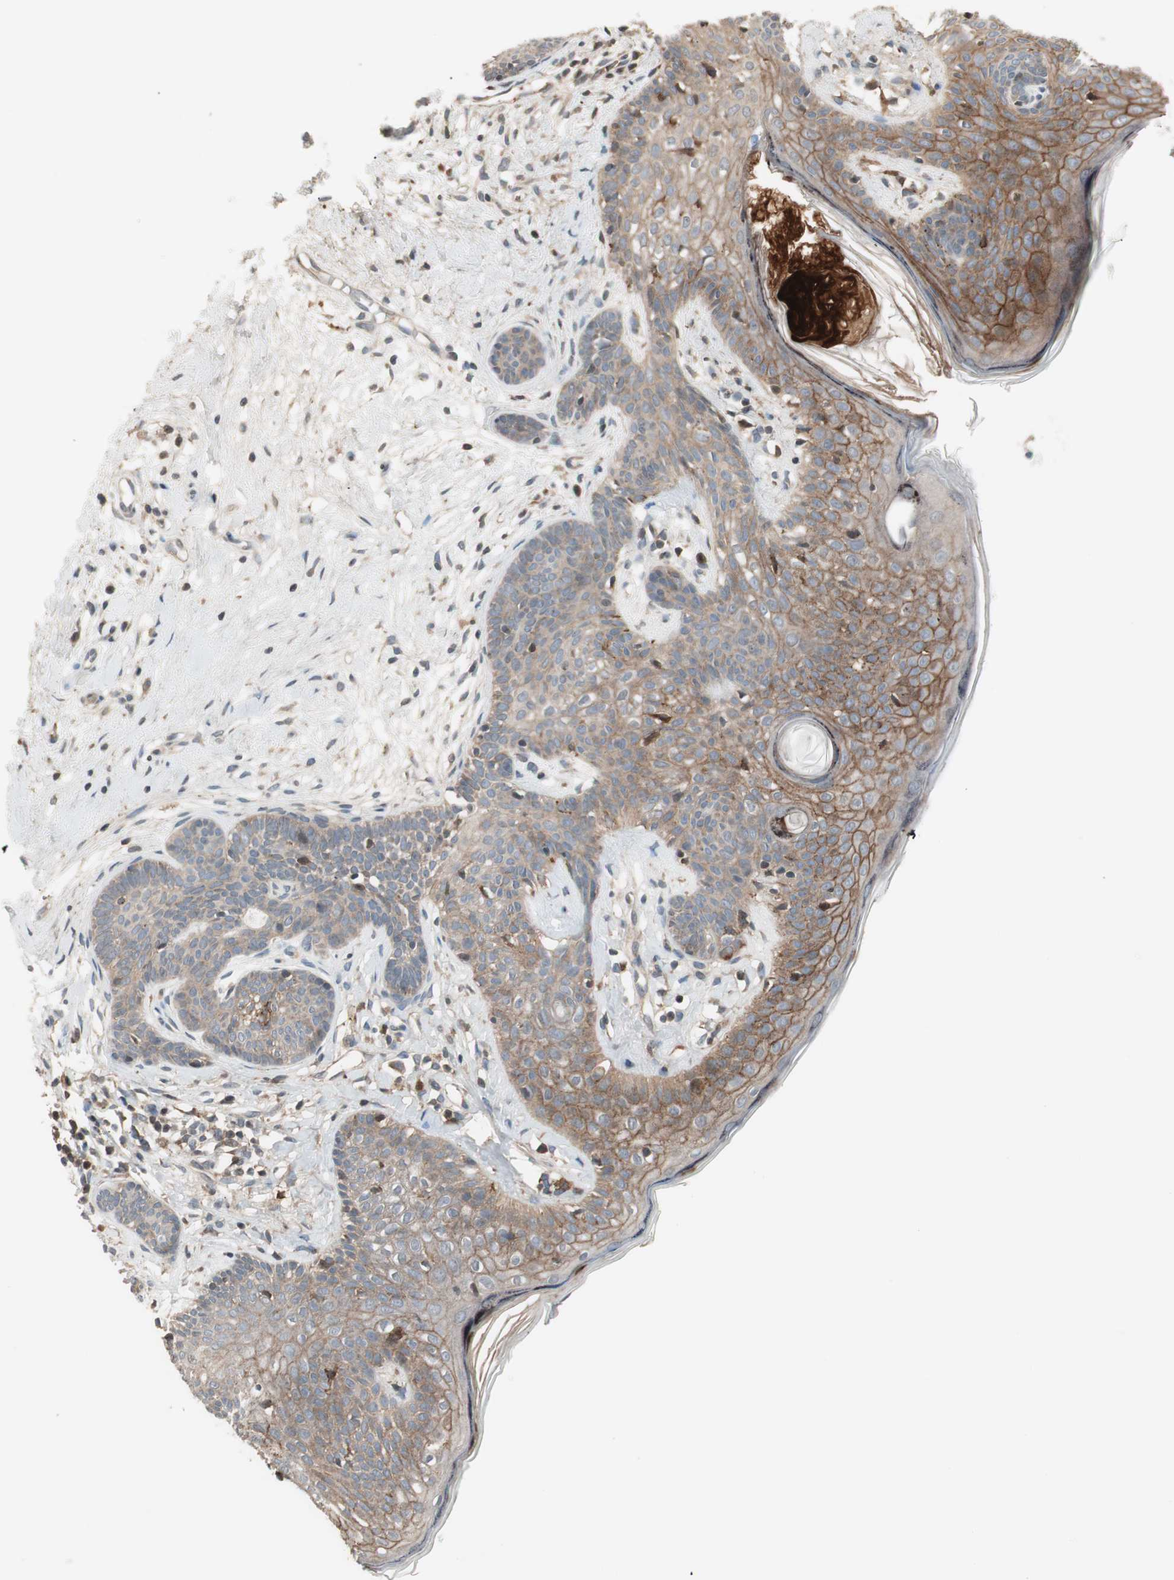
{"staining": {"intensity": "weak", "quantity": ">75%", "location": "cytoplasmic/membranous"}, "tissue": "skin cancer", "cell_type": "Tumor cells", "image_type": "cancer", "snomed": [{"axis": "morphology", "description": "Developmental malformation"}, {"axis": "morphology", "description": "Basal cell carcinoma"}, {"axis": "topography", "description": "Skin"}], "caption": "Immunohistochemistry of human skin cancer (basal cell carcinoma) displays low levels of weak cytoplasmic/membranous expression in about >75% of tumor cells.", "gene": "SFRP1", "patient": {"sex": "female", "age": 62}}